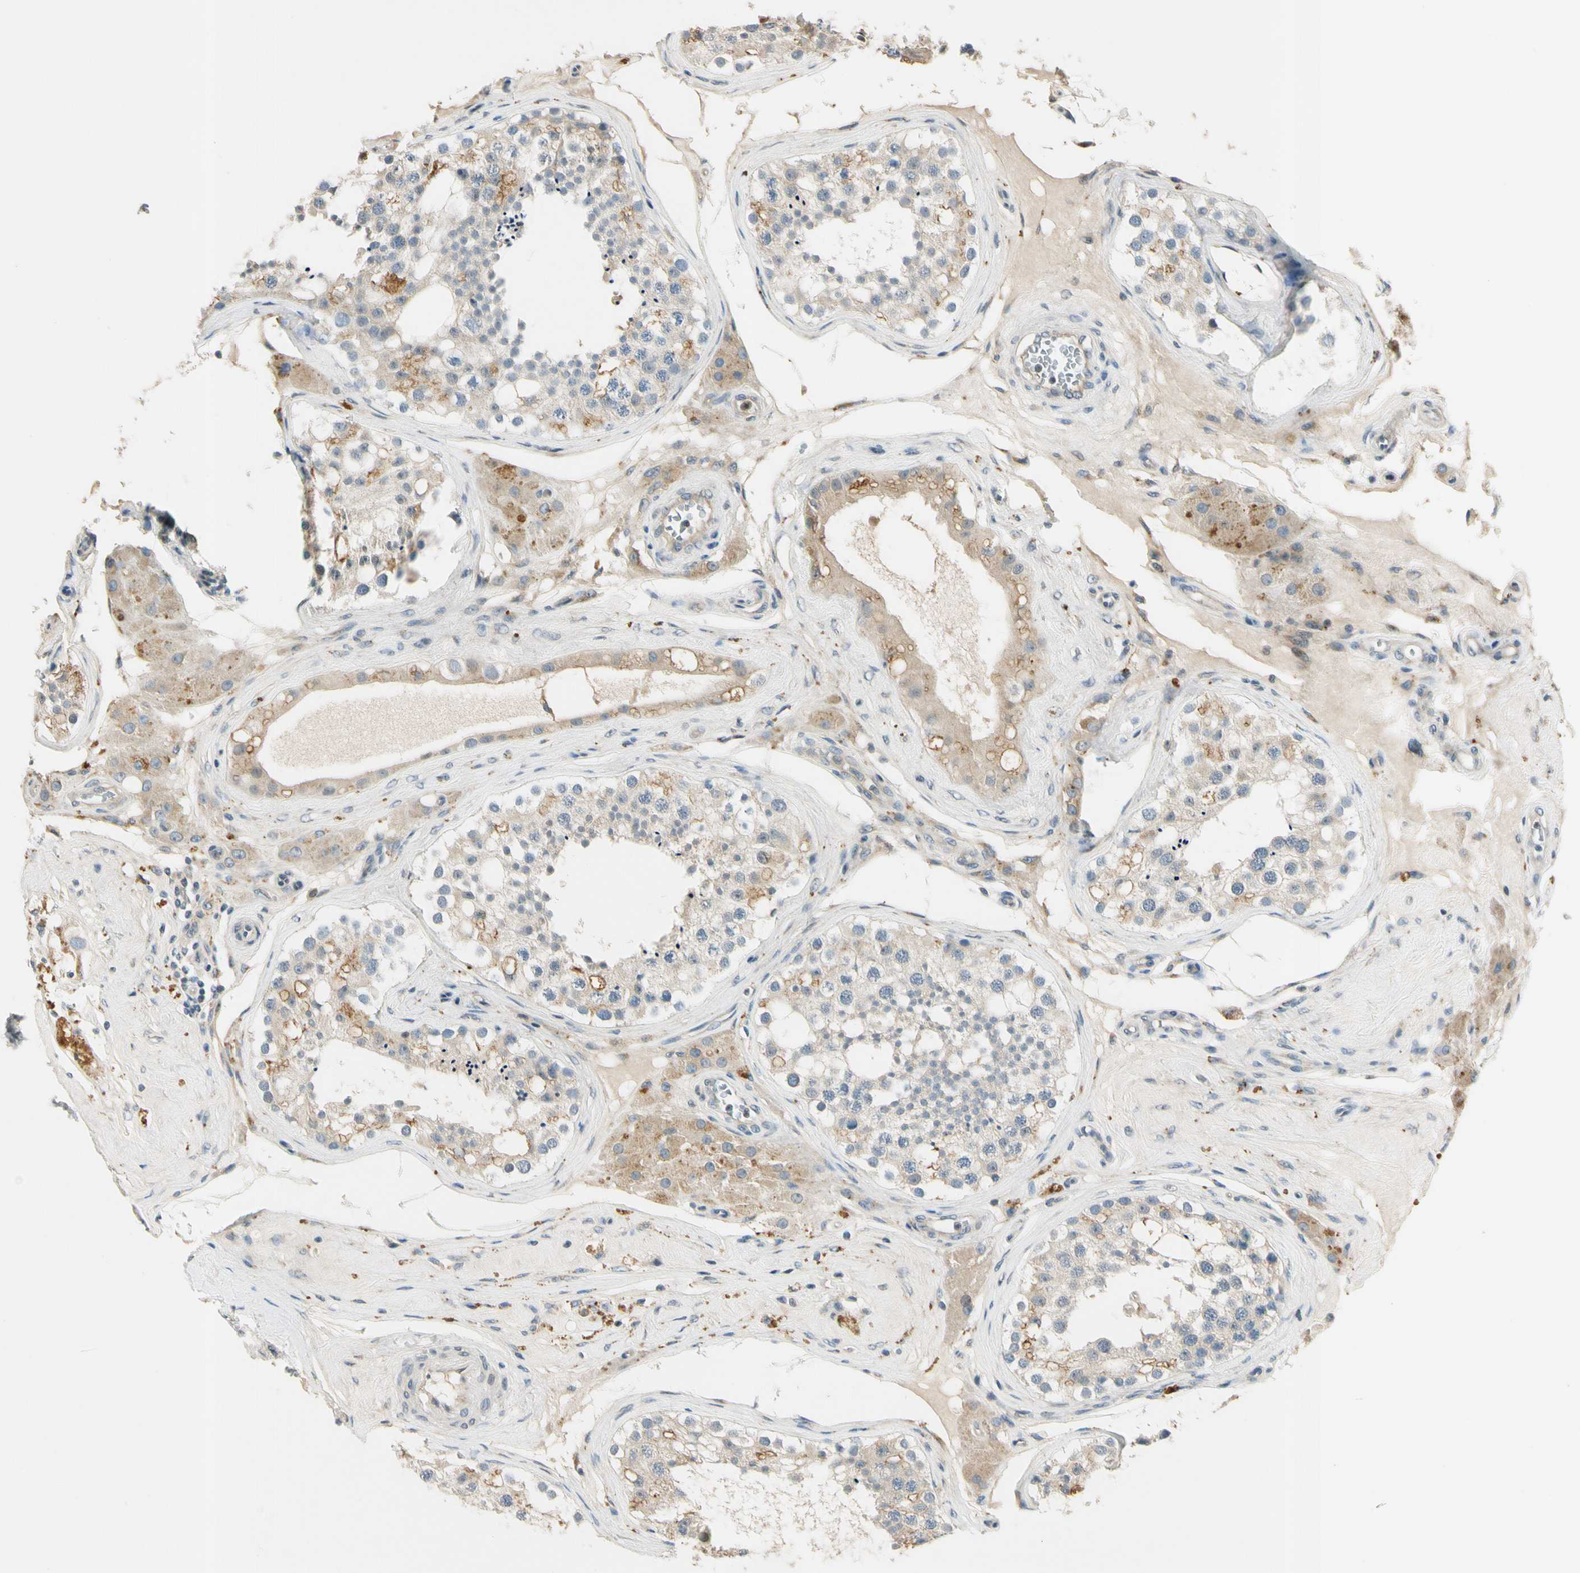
{"staining": {"intensity": "moderate", "quantity": "<25%", "location": "cytoplasmic/membranous"}, "tissue": "testis", "cell_type": "Cells in seminiferous ducts", "image_type": "normal", "snomed": [{"axis": "morphology", "description": "Normal tissue, NOS"}, {"axis": "topography", "description": "Testis"}], "caption": "A high-resolution image shows immunohistochemistry staining of normal testis, which shows moderate cytoplasmic/membranous staining in about <25% of cells in seminiferous ducts. (DAB IHC with brightfield microscopy, high magnification).", "gene": "RPS6KB2", "patient": {"sex": "male", "age": 68}}